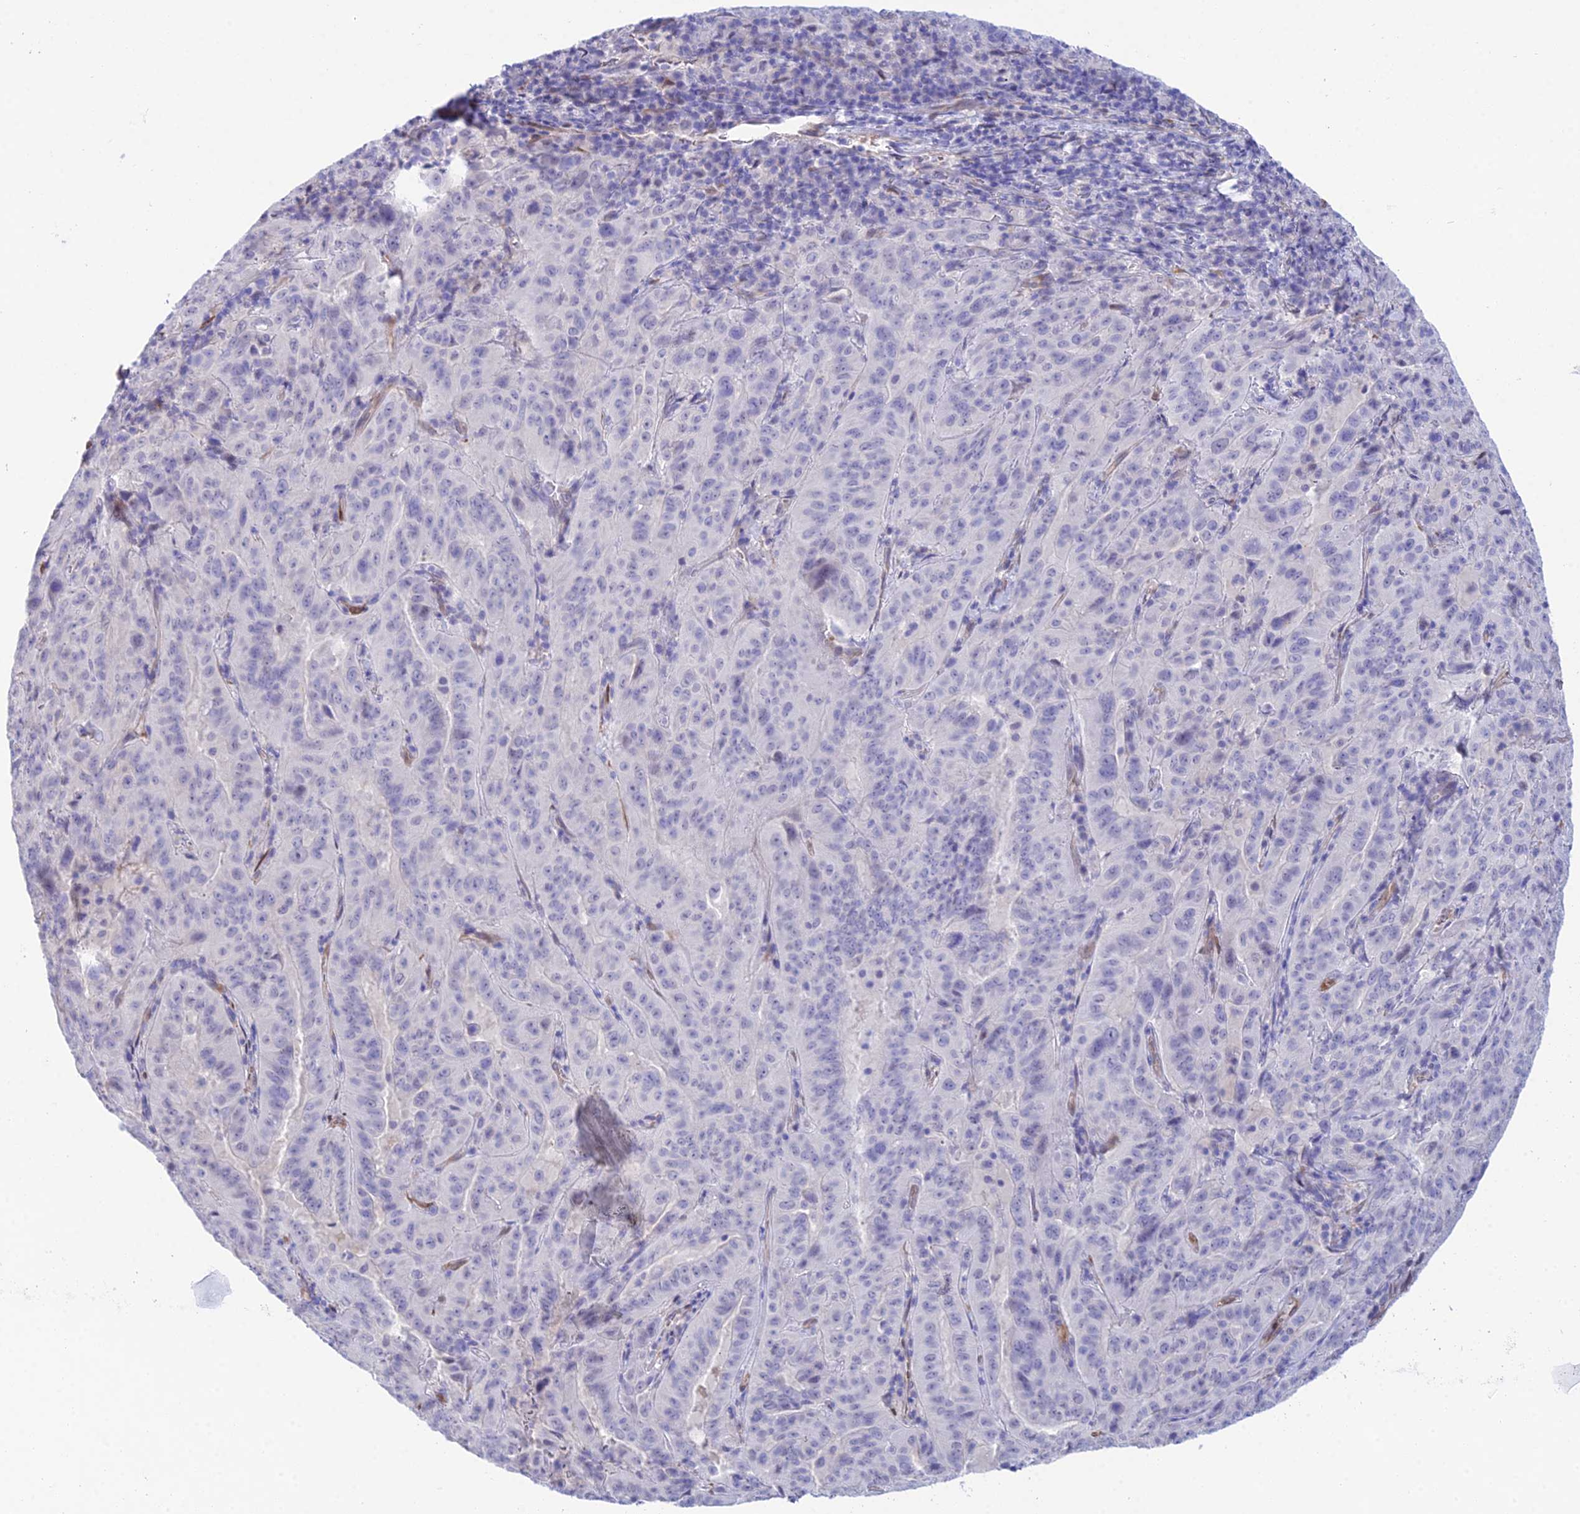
{"staining": {"intensity": "negative", "quantity": "none", "location": "none"}, "tissue": "pancreatic cancer", "cell_type": "Tumor cells", "image_type": "cancer", "snomed": [{"axis": "morphology", "description": "Adenocarcinoma, NOS"}, {"axis": "topography", "description": "Pancreas"}], "caption": "This is an immunohistochemistry (IHC) photomicrograph of human pancreatic adenocarcinoma. There is no positivity in tumor cells.", "gene": "MXRA7", "patient": {"sex": "male", "age": 63}}